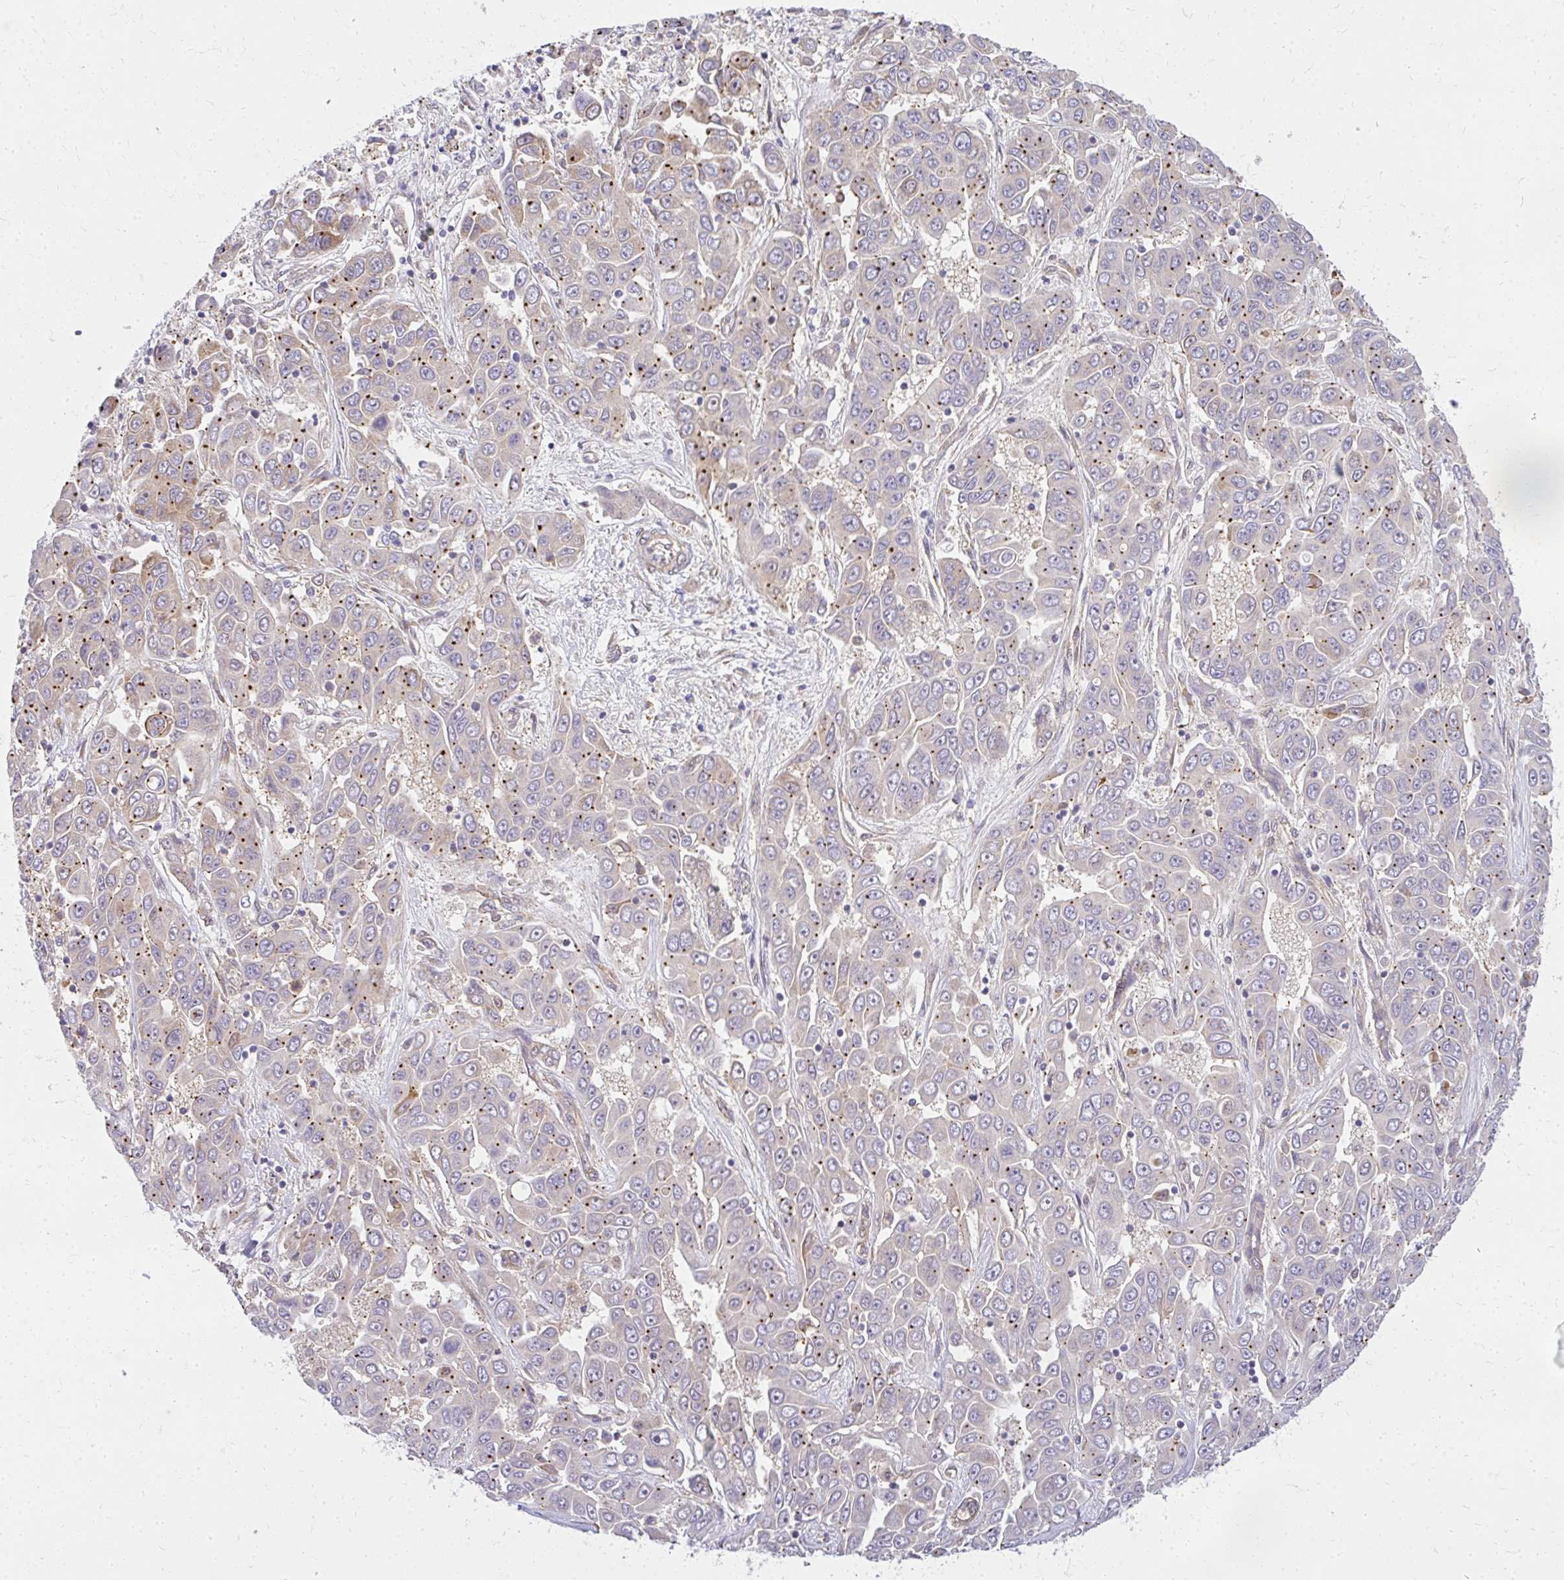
{"staining": {"intensity": "moderate", "quantity": "25%-75%", "location": "cytoplasmic/membranous"}, "tissue": "liver cancer", "cell_type": "Tumor cells", "image_type": "cancer", "snomed": [{"axis": "morphology", "description": "Cholangiocarcinoma"}, {"axis": "topography", "description": "Liver"}], "caption": "There is medium levels of moderate cytoplasmic/membranous expression in tumor cells of cholangiocarcinoma (liver), as demonstrated by immunohistochemical staining (brown color).", "gene": "RSKR", "patient": {"sex": "female", "age": 52}}